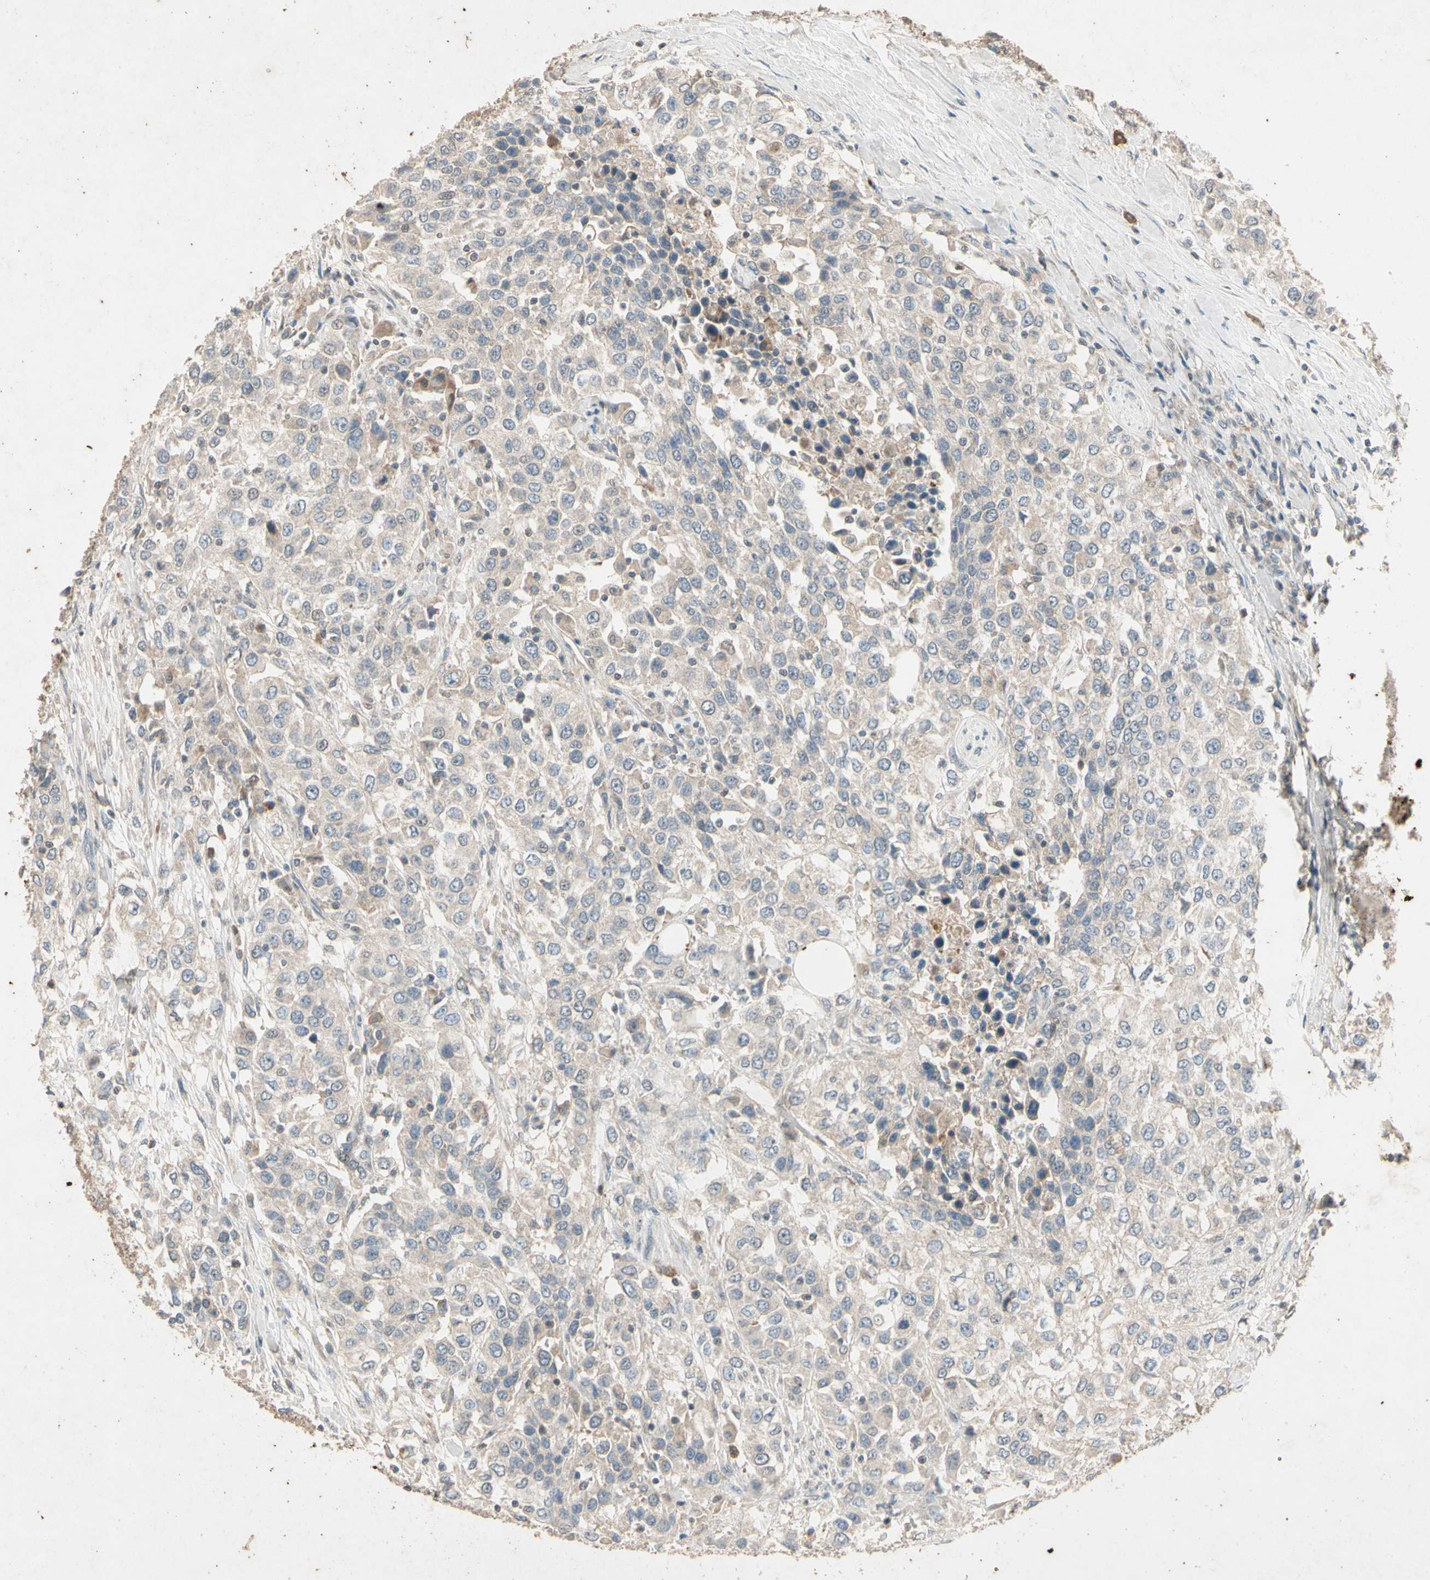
{"staining": {"intensity": "weak", "quantity": "25%-75%", "location": "cytoplasmic/membranous"}, "tissue": "urothelial cancer", "cell_type": "Tumor cells", "image_type": "cancer", "snomed": [{"axis": "morphology", "description": "Urothelial carcinoma, High grade"}, {"axis": "topography", "description": "Urinary bladder"}], "caption": "About 25%-75% of tumor cells in high-grade urothelial carcinoma display weak cytoplasmic/membranous protein positivity as visualized by brown immunohistochemical staining.", "gene": "GPLD1", "patient": {"sex": "female", "age": 80}}